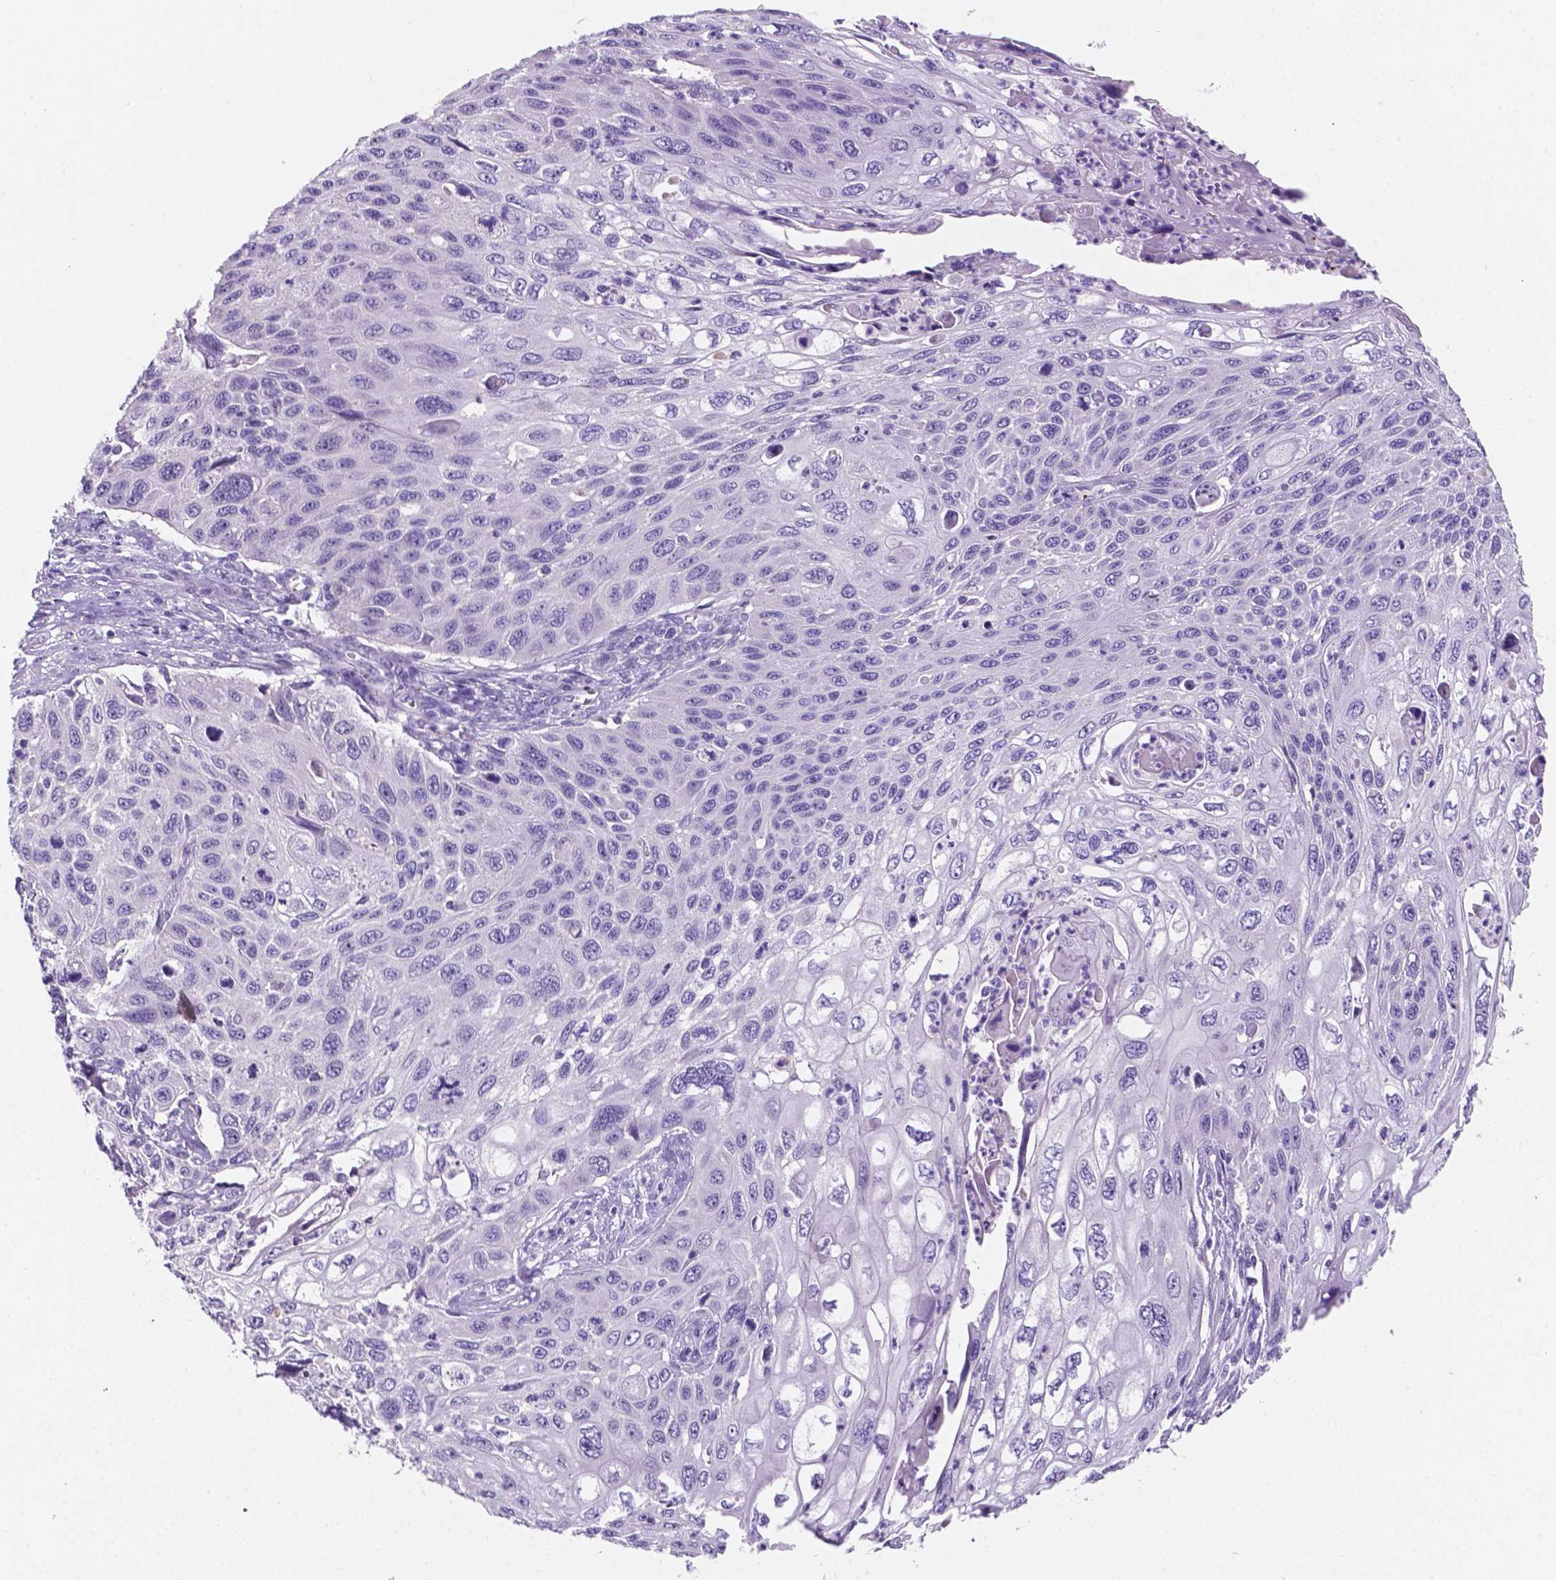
{"staining": {"intensity": "negative", "quantity": "none", "location": "none"}, "tissue": "cervical cancer", "cell_type": "Tumor cells", "image_type": "cancer", "snomed": [{"axis": "morphology", "description": "Squamous cell carcinoma, NOS"}, {"axis": "topography", "description": "Cervix"}], "caption": "This is an immunohistochemistry image of human cervical cancer (squamous cell carcinoma). There is no expression in tumor cells.", "gene": "EBLN2", "patient": {"sex": "female", "age": 70}}